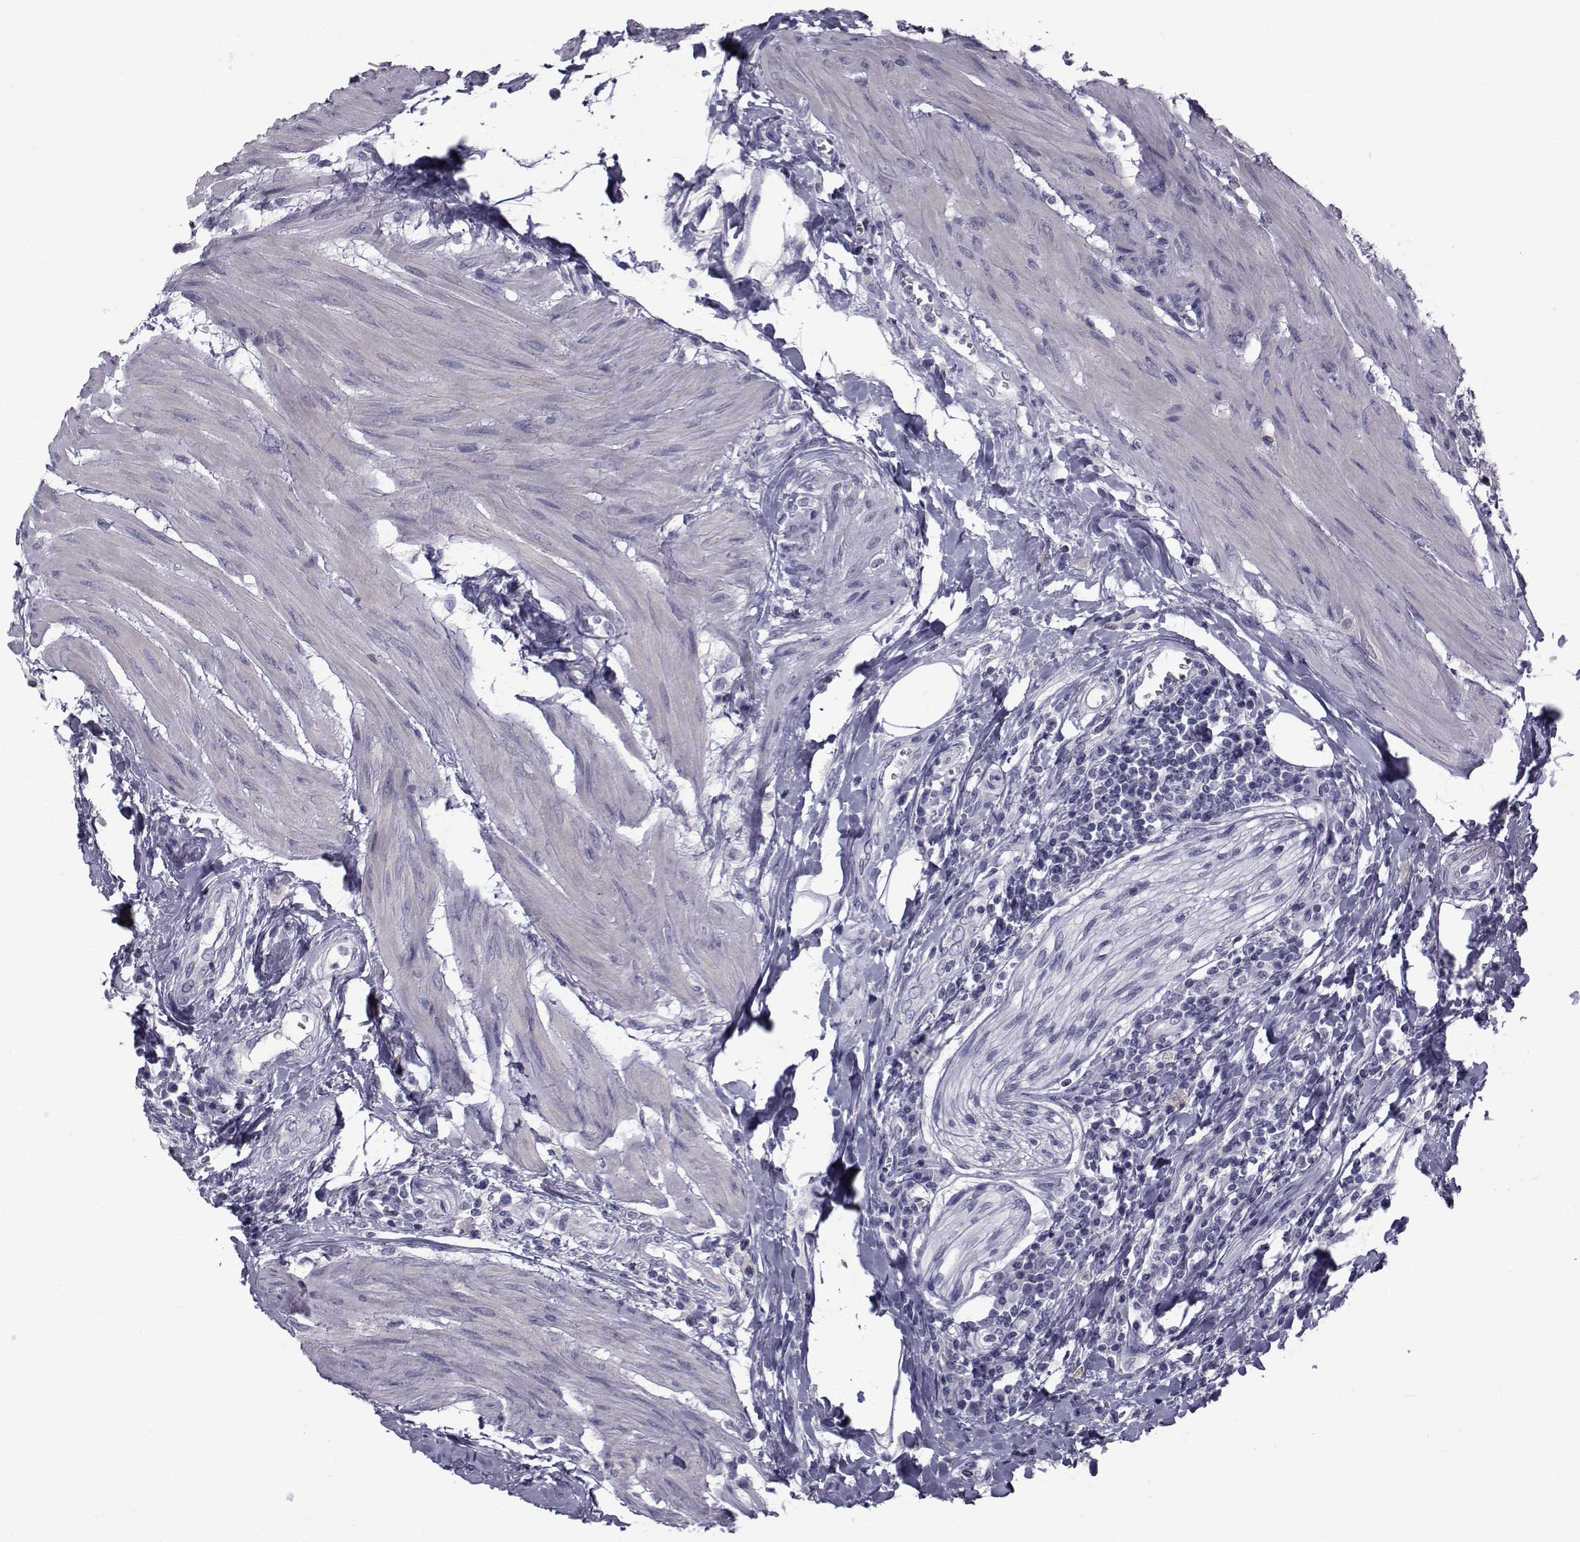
{"staining": {"intensity": "negative", "quantity": "none", "location": "none"}, "tissue": "urothelial cancer", "cell_type": "Tumor cells", "image_type": "cancer", "snomed": [{"axis": "morphology", "description": "Urothelial carcinoma, High grade"}, {"axis": "topography", "description": "Urinary bladder"}], "caption": "This is a histopathology image of IHC staining of high-grade urothelial carcinoma, which shows no staining in tumor cells.", "gene": "FDXR", "patient": {"sex": "female", "age": 58}}